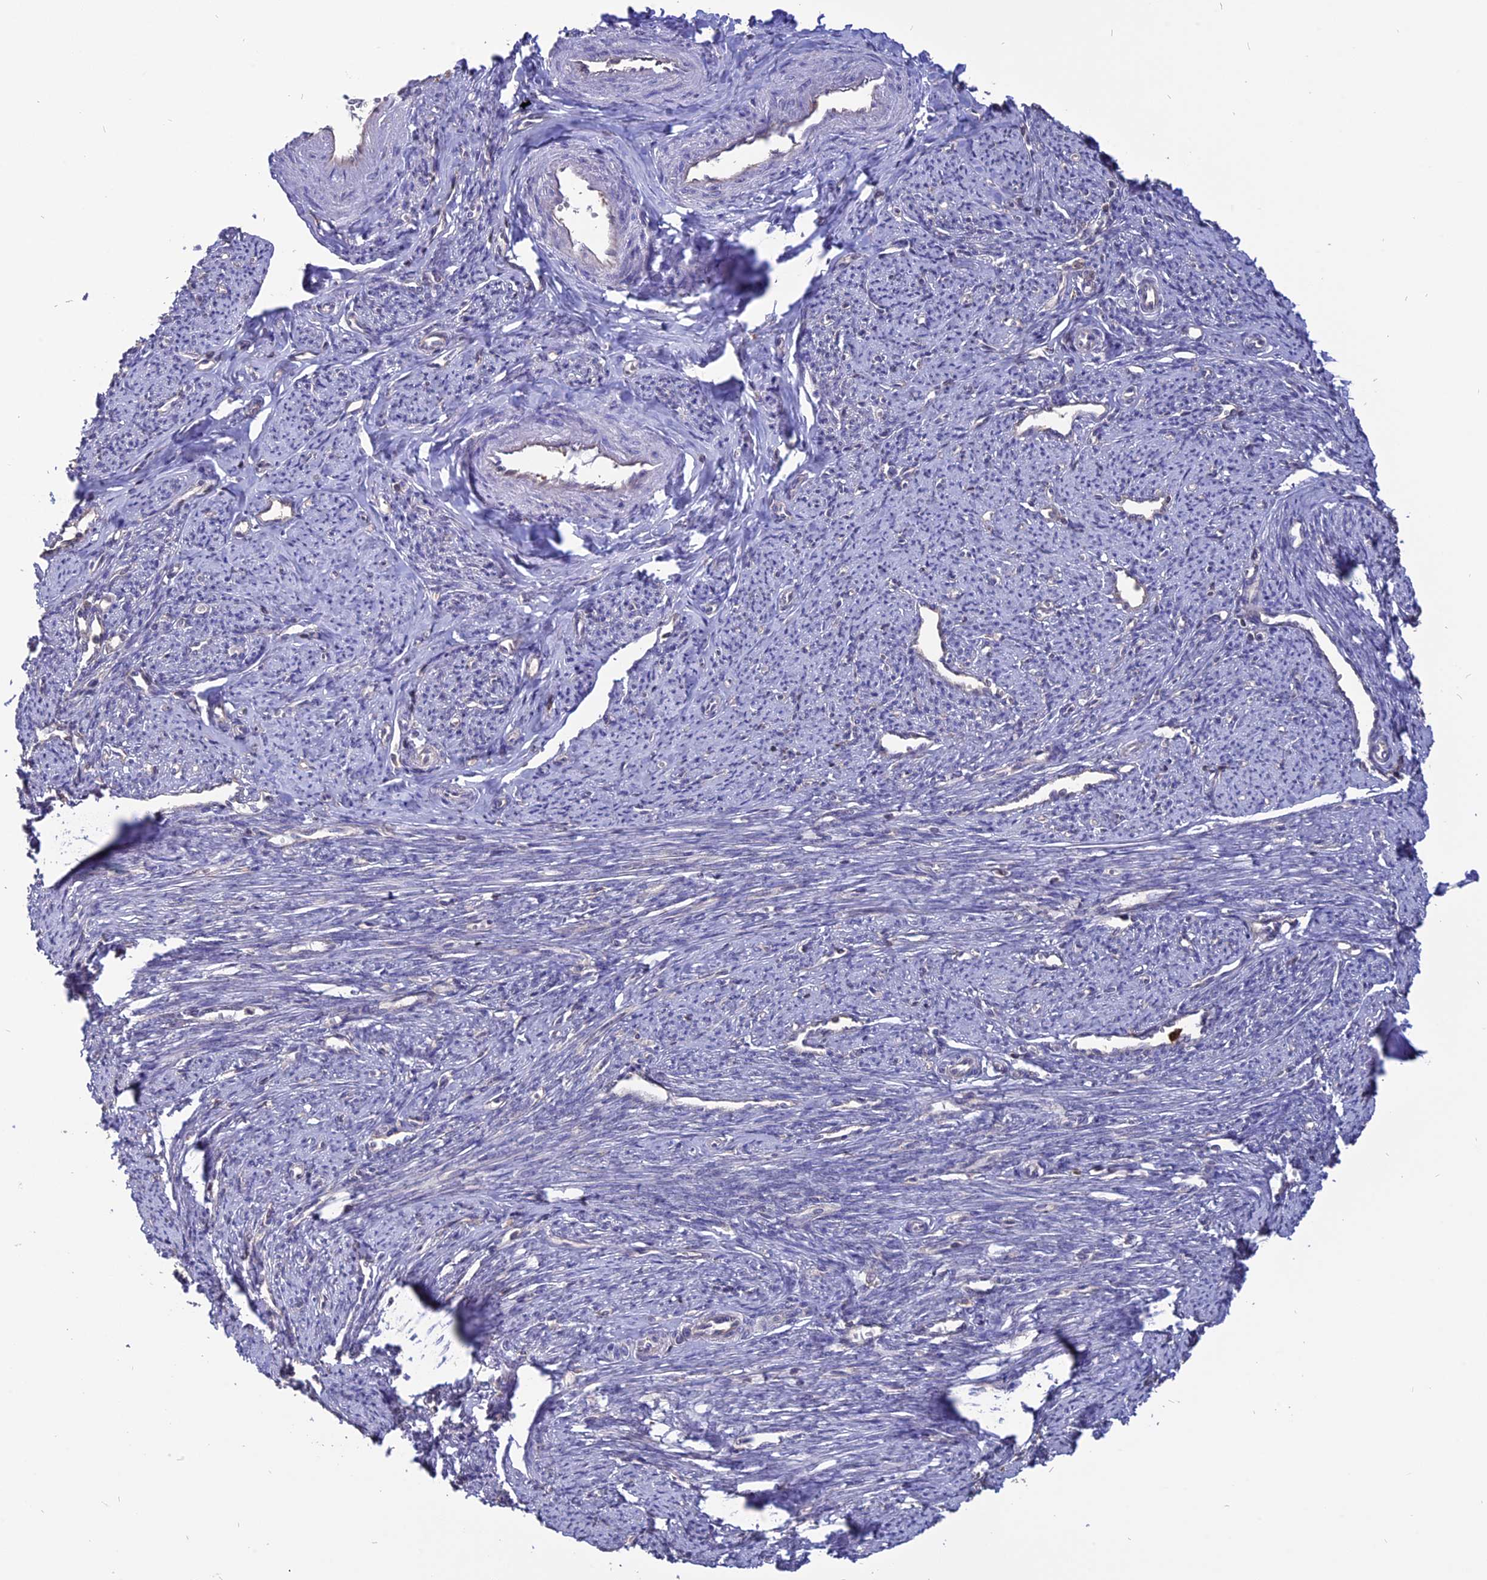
{"staining": {"intensity": "negative", "quantity": "none", "location": "none"}, "tissue": "smooth muscle", "cell_type": "Smooth muscle cells", "image_type": "normal", "snomed": [{"axis": "morphology", "description": "Normal tissue, NOS"}, {"axis": "topography", "description": "Smooth muscle"}, {"axis": "topography", "description": "Uterus"}], "caption": "A photomicrograph of human smooth muscle is negative for staining in smooth muscle cells. The staining is performed using DAB brown chromogen with nuclei counter-stained in using hematoxylin.", "gene": "CARMIL2", "patient": {"sex": "female", "age": 59}}